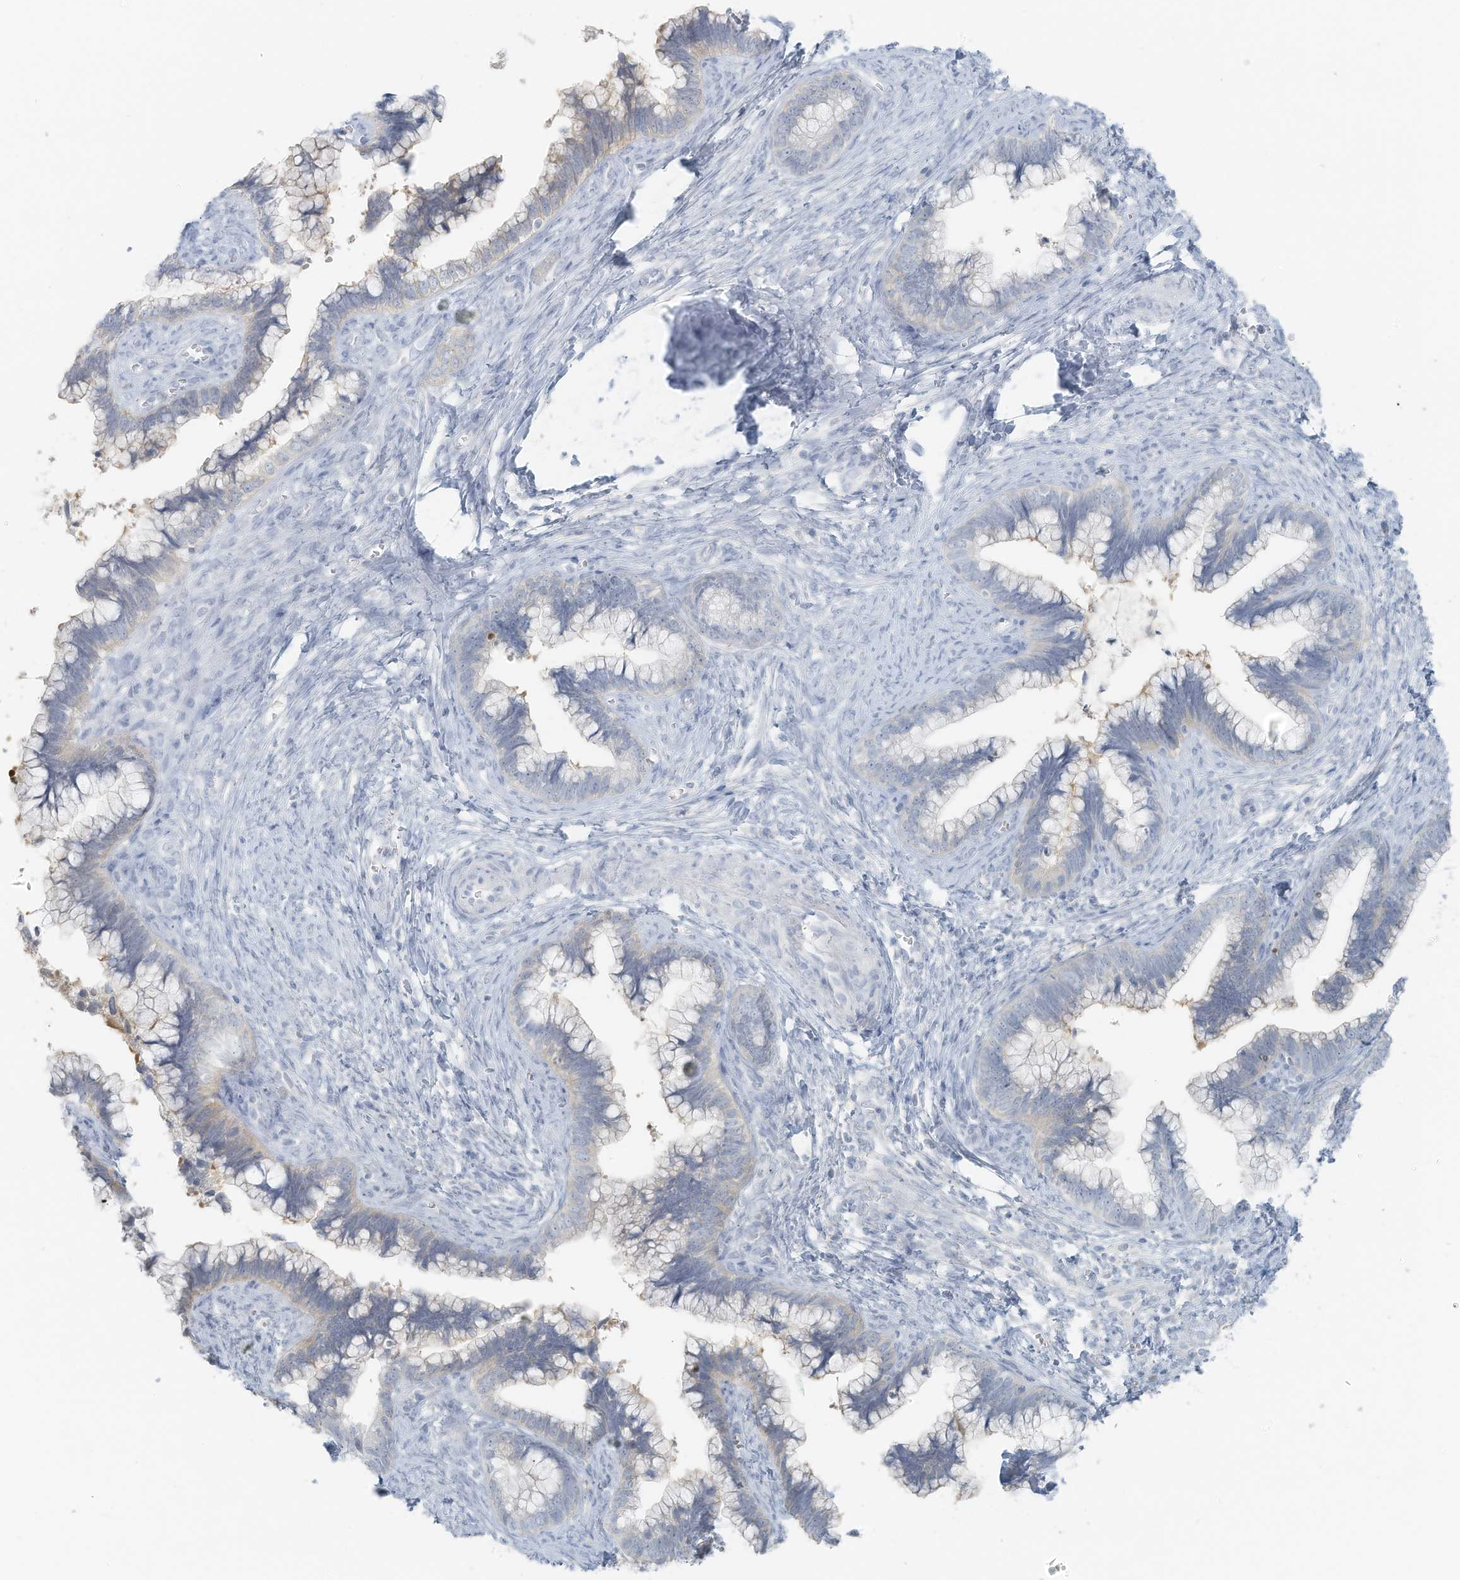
{"staining": {"intensity": "negative", "quantity": "none", "location": "none"}, "tissue": "cervical cancer", "cell_type": "Tumor cells", "image_type": "cancer", "snomed": [{"axis": "morphology", "description": "Adenocarcinoma, NOS"}, {"axis": "topography", "description": "Cervix"}], "caption": "The immunohistochemistry histopathology image has no significant expression in tumor cells of cervical adenocarcinoma tissue. (DAB (3,3'-diaminobenzidine) IHC visualized using brightfield microscopy, high magnification).", "gene": "SLC25A43", "patient": {"sex": "female", "age": 44}}